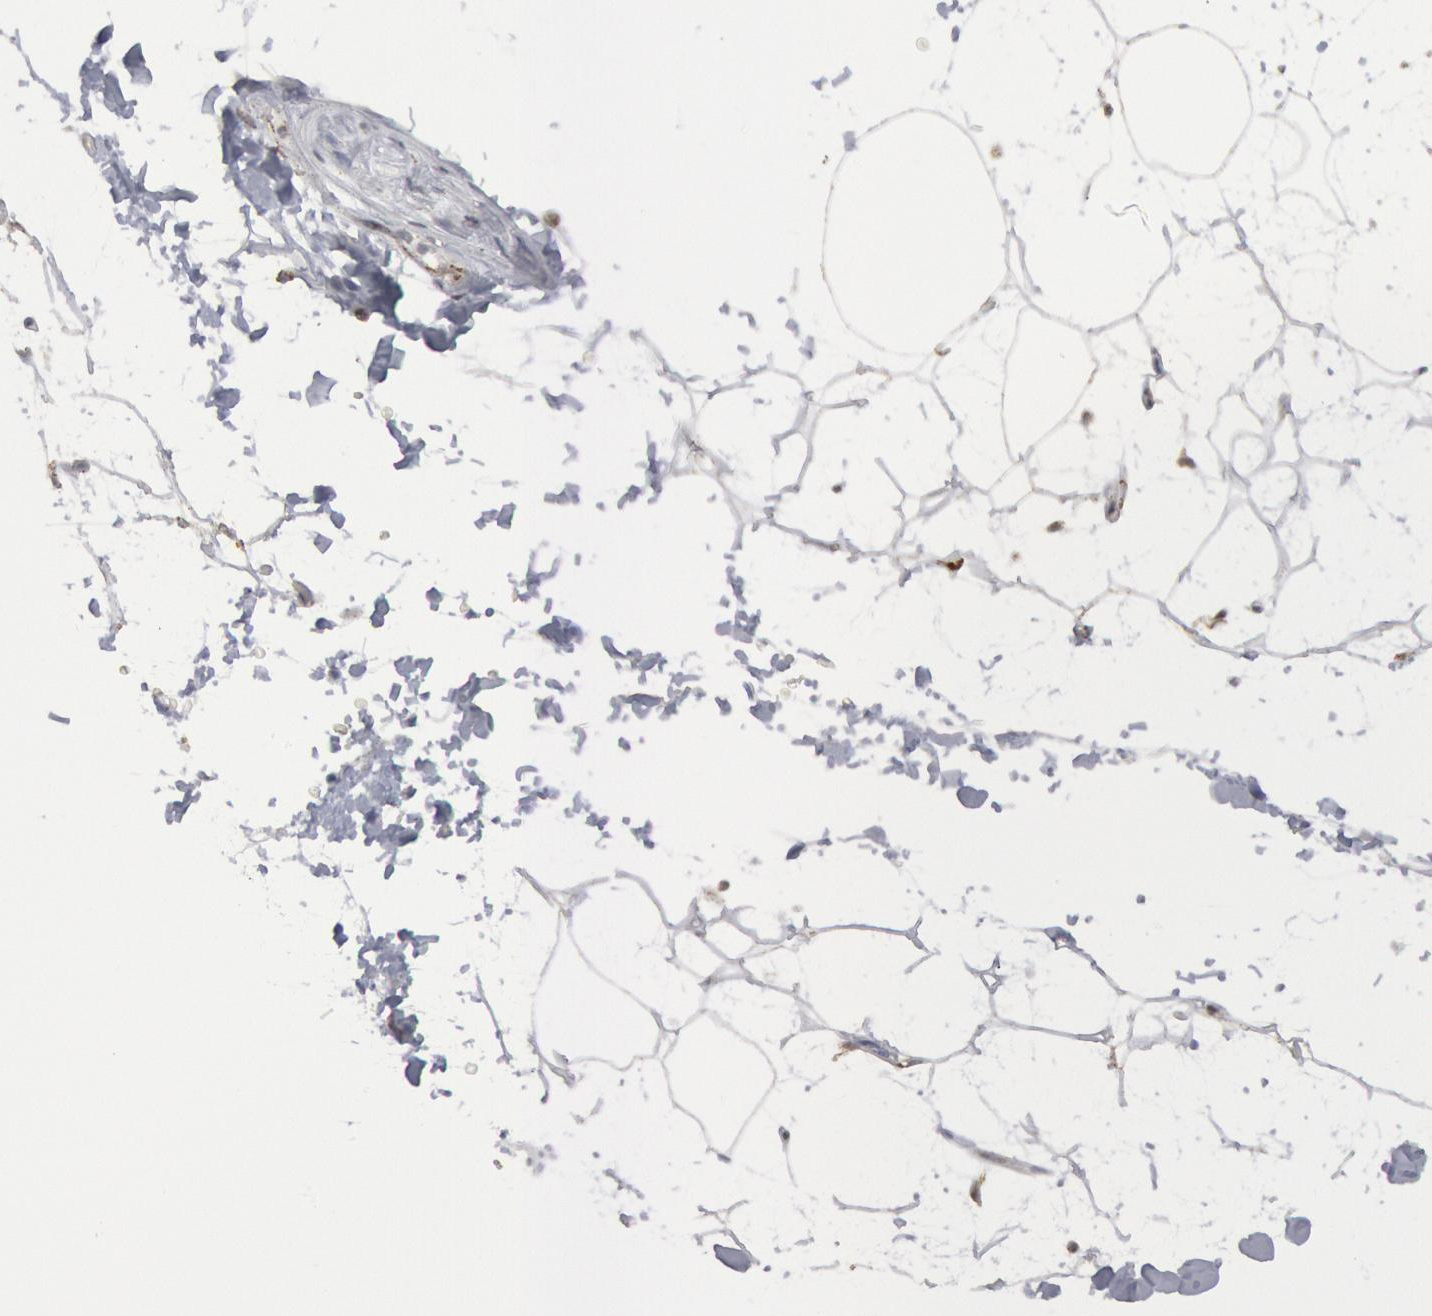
{"staining": {"intensity": "moderate", "quantity": "<25%", "location": "cytoplasmic/membranous"}, "tissue": "adipose tissue", "cell_type": "Adipocytes", "image_type": "normal", "snomed": [{"axis": "morphology", "description": "Normal tissue, NOS"}, {"axis": "topography", "description": "Soft tissue"}], "caption": "Benign adipose tissue was stained to show a protein in brown. There is low levels of moderate cytoplasmic/membranous staining in approximately <25% of adipocytes.", "gene": "CASP9", "patient": {"sex": "male", "age": 72}}